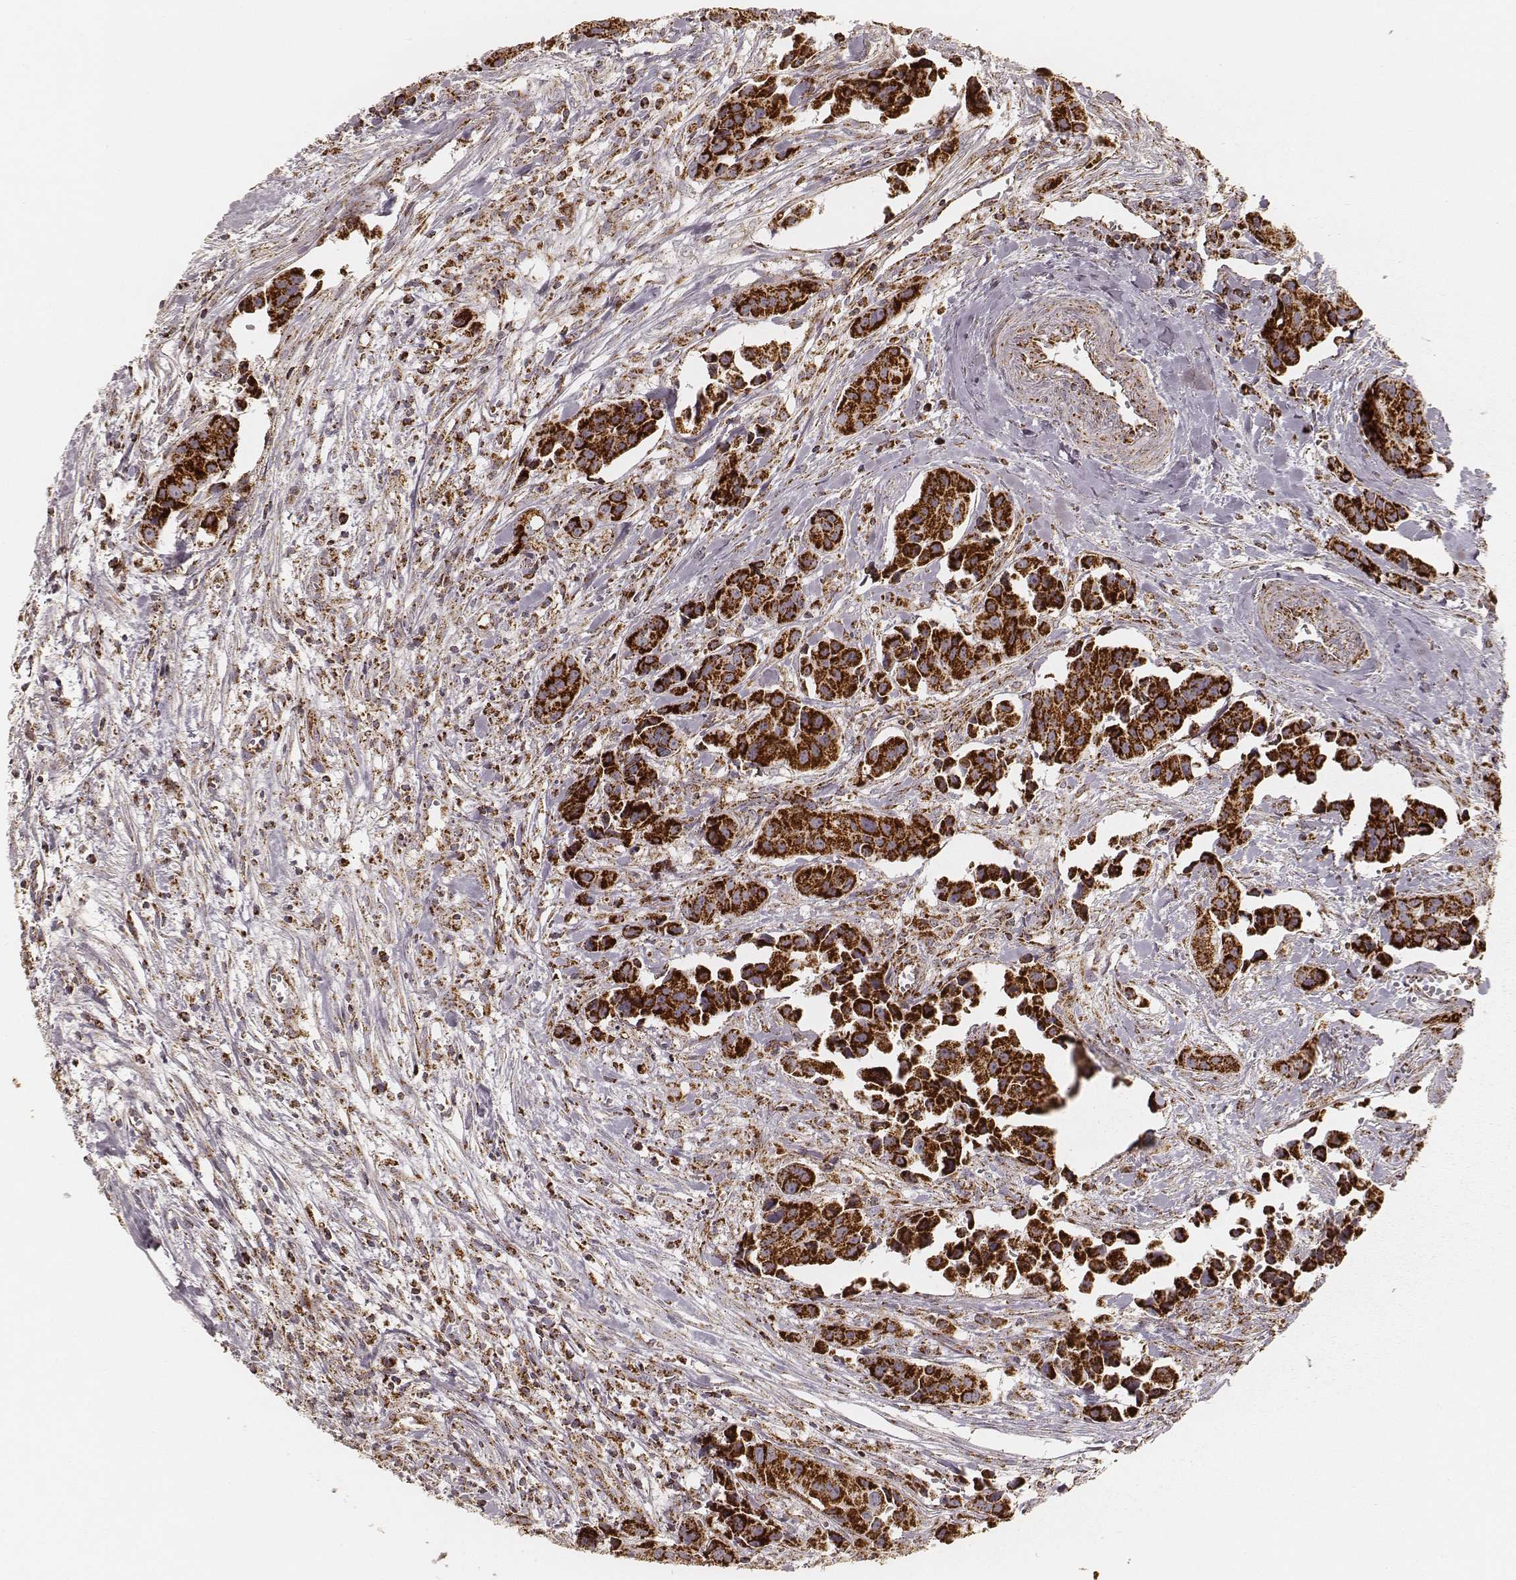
{"staining": {"intensity": "strong", "quantity": ">75%", "location": "cytoplasmic/membranous"}, "tissue": "head and neck cancer", "cell_type": "Tumor cells", "image_type": "cancer", "snomed": [{"axis": "morphology", "description": "Adenocarcinoma, NOS"}, {"axis": "topography", "description": "Head-Neck"}], "caption": "Immunohistochemical staining of human head and neck cancer (adenocarcinoma) displays high levels of strong cytoplasmic/membranous positivity in about >75% of tumor cells. The staining is performed using DAB (3,3'-diaminobenzidine) brown chromogen to label protein expression. The nuclei are counter-stained blue using hematoxylin.", "gene": "CS", "patient": {"sex": "male", "age": 76}}